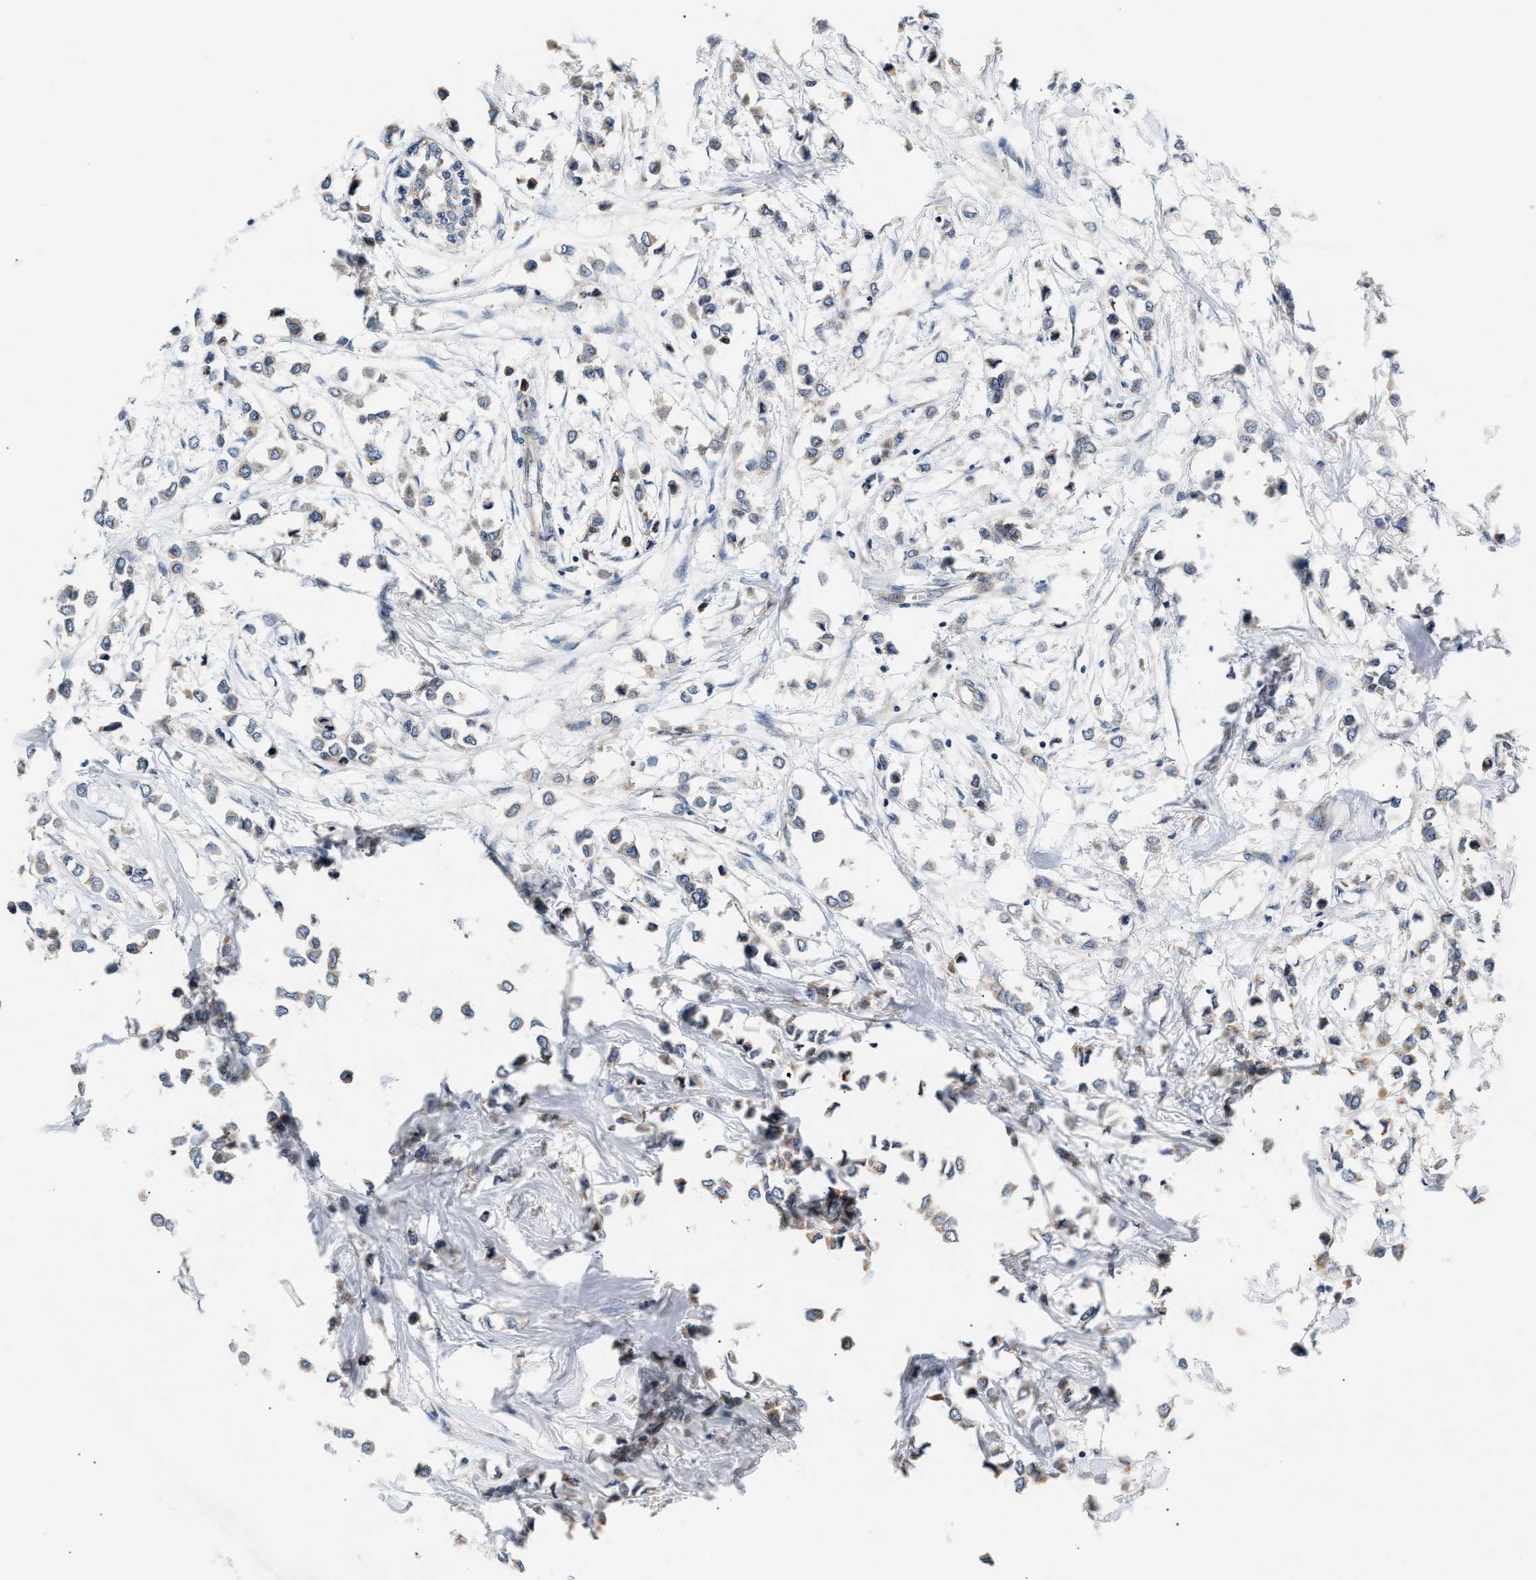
{"staining": {"intensity": "weak", "quantity": "25%-75%", "location": "cytoplasmic/membranous"}, "tissue": "breast cancer", "cell_type": "Tumor cells", "image_type": "cancer", "snomed": [{"axis": "morphology", "description": "Lobular carcinoma"}, {"axis": "topography", "description": "Breast"}], "caption": "Human breast cancer (lobular carcinoma) stained with a protein marker shows weak staining in tumor cells.", "gene": "IFT74", "patient": {"sex": "female", "age": 51}}